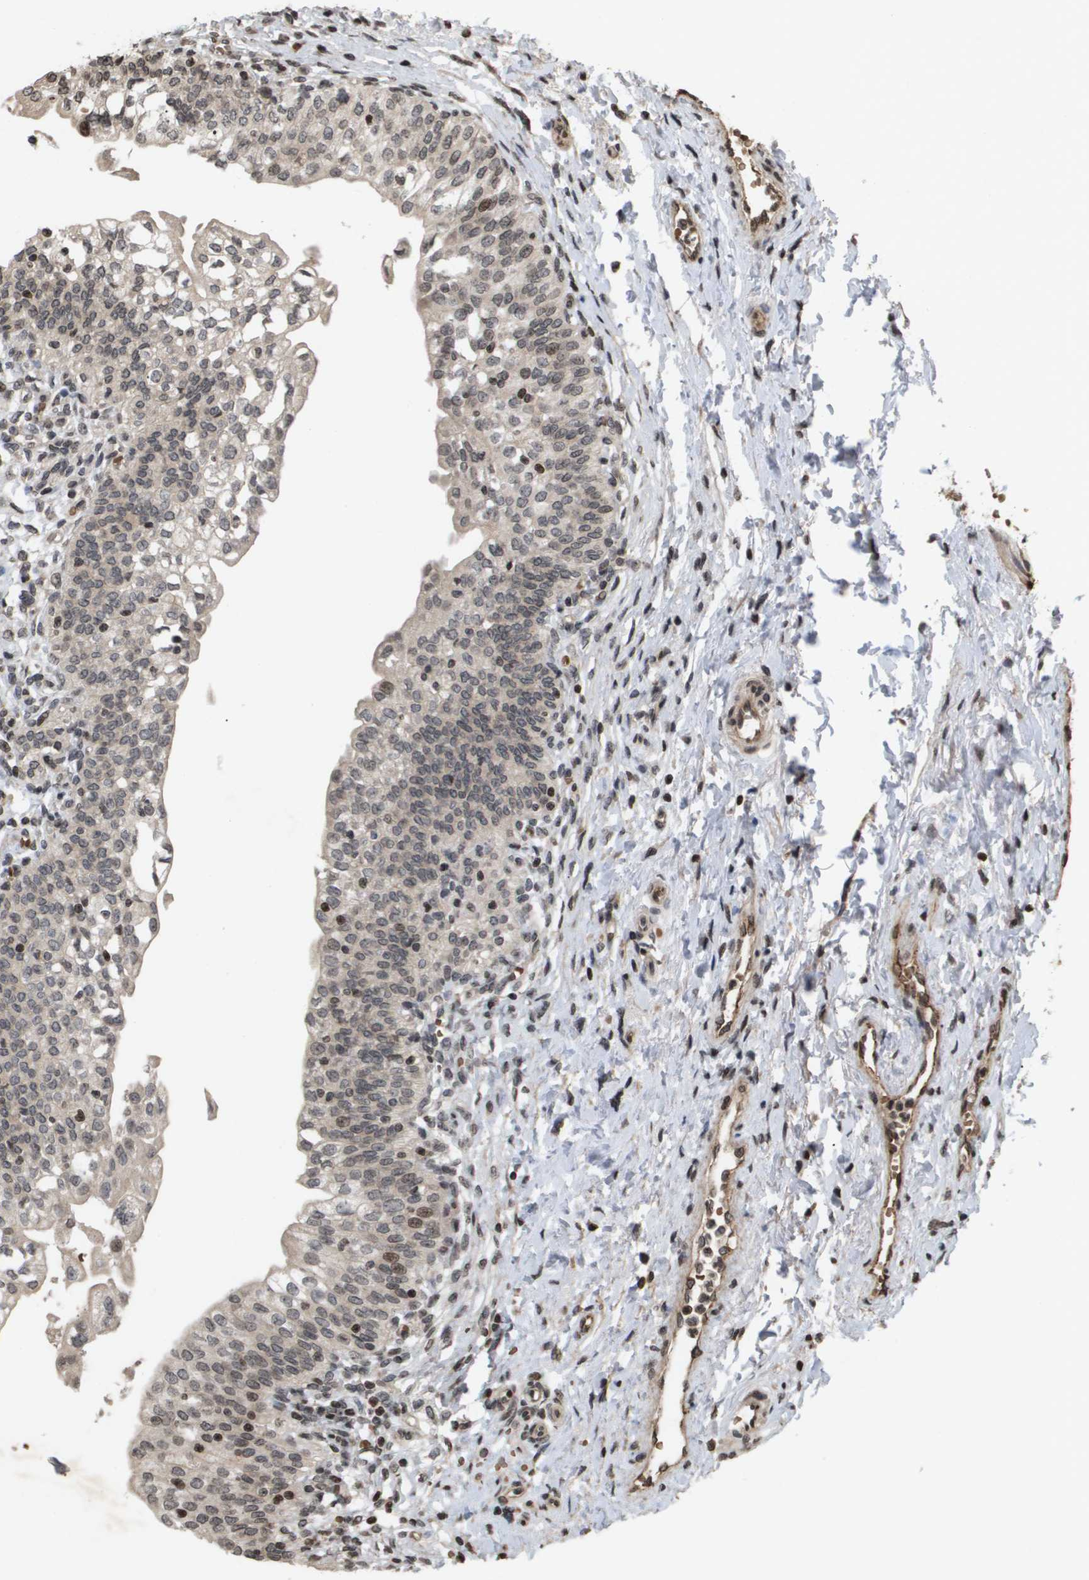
{"staining": {"intensity": "moderate", "quantity": "25%-75%", "location": "cytoplasmic/membranous,nuclear"}, "tissue": "urinary bladder", "cell_type": "Urothelial cells", "image_type": "normal", "snomed": [{"axis": "morphology", "description": "Normal tissue, NOS"}, {"axis": "topography", "description": "Urinary bladder"}], "caption": "Human urinary bladder stained for a protein (brown) shows moderate cytoplasmic/membranous,nuclear positive staining in approximately 25%-75% of urothelial cells.", "gene": "HSPA6", "patient": {"sex": "male", "age": 55}}